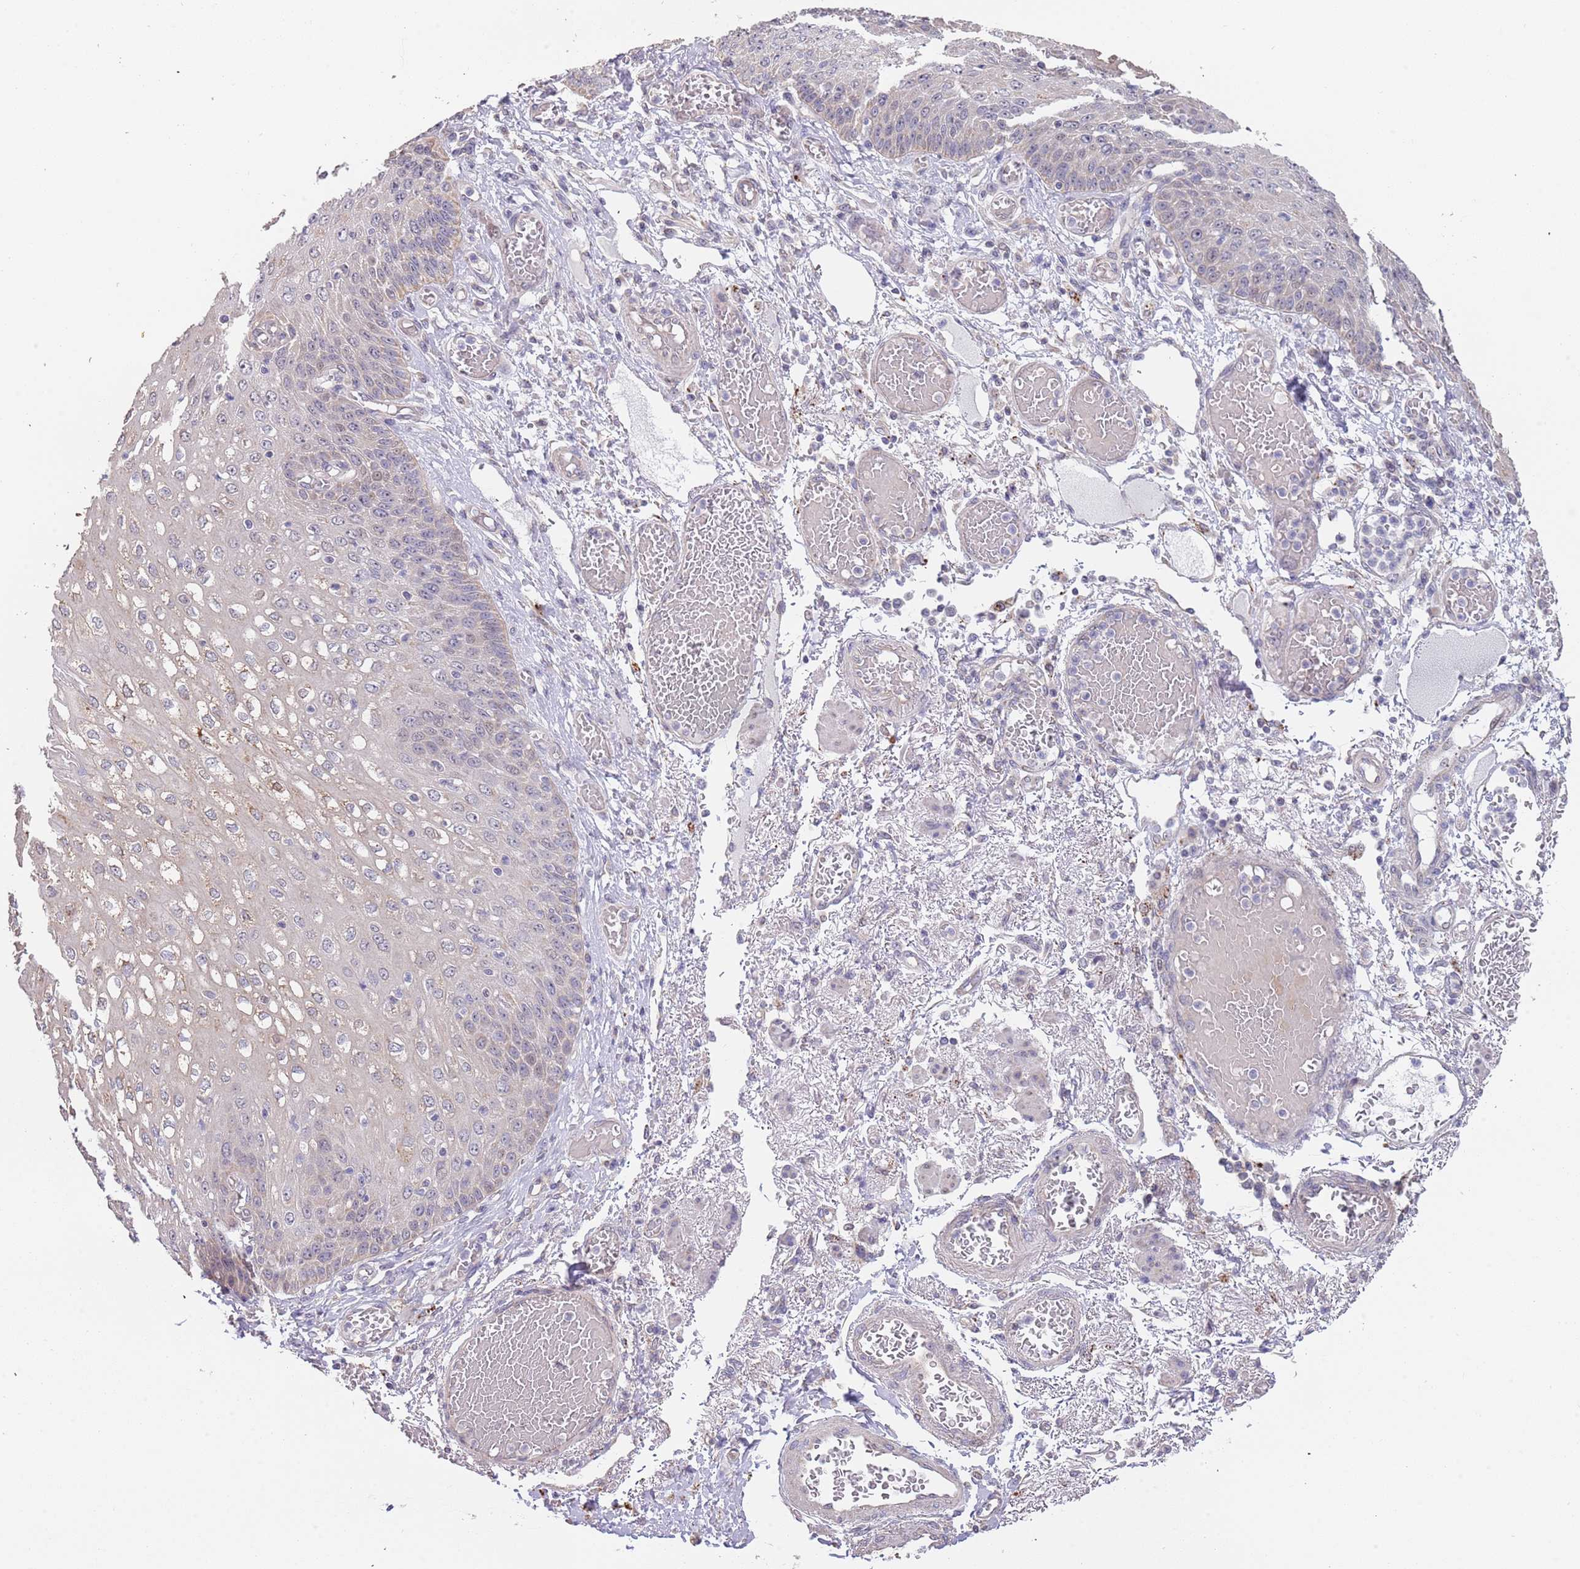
{"staining": {"intensity": "negative", "quantity": "none", "location": "none"}, "tissue": "esophagus", "cell_type": "Squamous epithelial cells", "image_type": "normal", "snomed": [{"axis": "morphology", "description": "Normal tissue, NOS"}, {"axis": "topography", "description": "Esophagus"}], "caption": "A high-resolution image shows immunohistochemistry staining of benign esophagus, which displays no significant expression in squamous epithelial cells.", "gene": "TMEM64", "patient": {"sex": "male", "age": 81}}